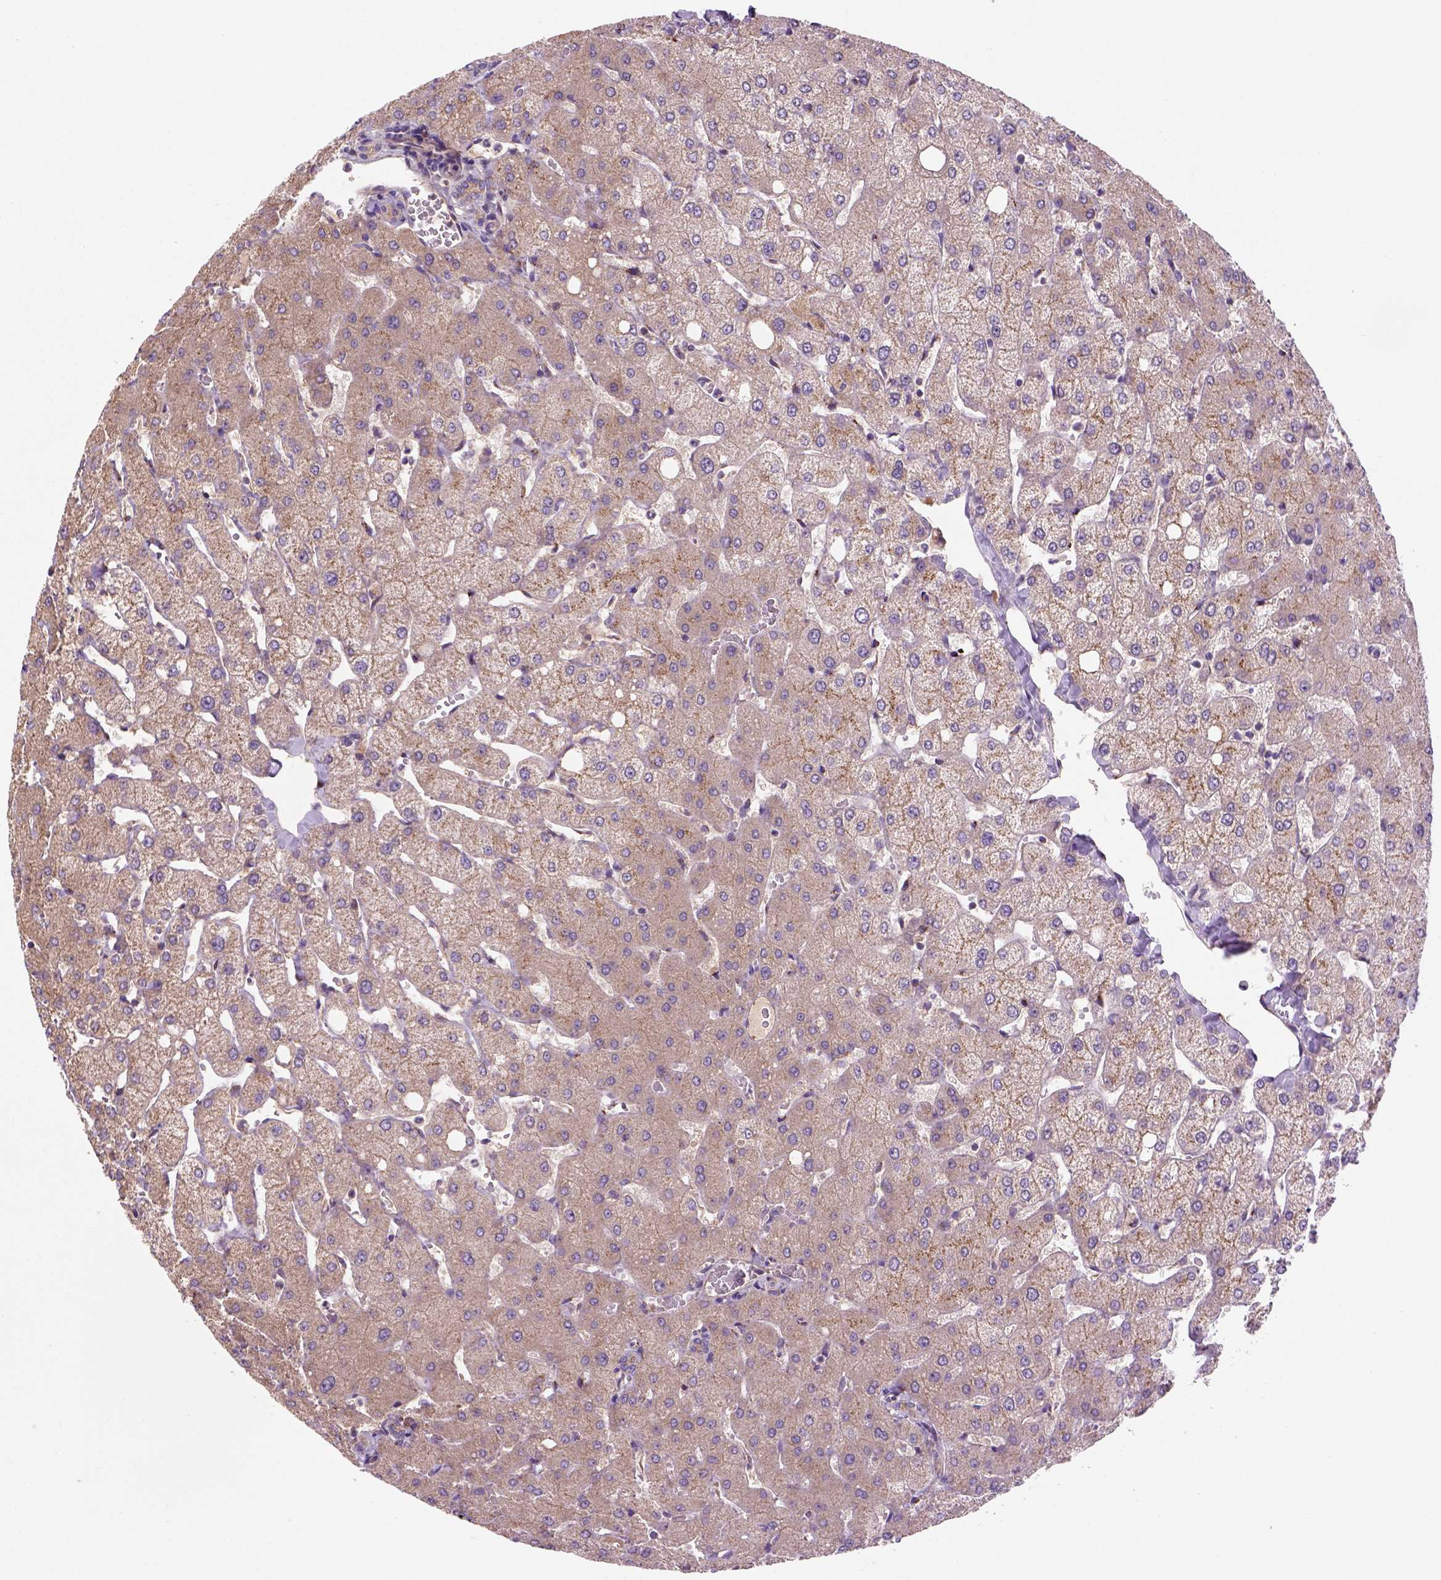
{"staining": {"intensity": "weak", "quantity": "<25%", "location": "cytoplasmic/membranous"}, "tissue": "liver", "cell_type": "Cholangiocytes", "image_type": "normal", "snomed": [{"axis": "morphology", "description": "Normal tissue, NOS"}, {"axis": "topography", "description": "Liver"}], "caption": "Immunohistochemistry of benign human liver reveals no staining in cholangiocytes. (DAB IHC with hematoxylin counter stain).", "gene": "WARS2", "patient": {"sex": "female", "age": 54}}